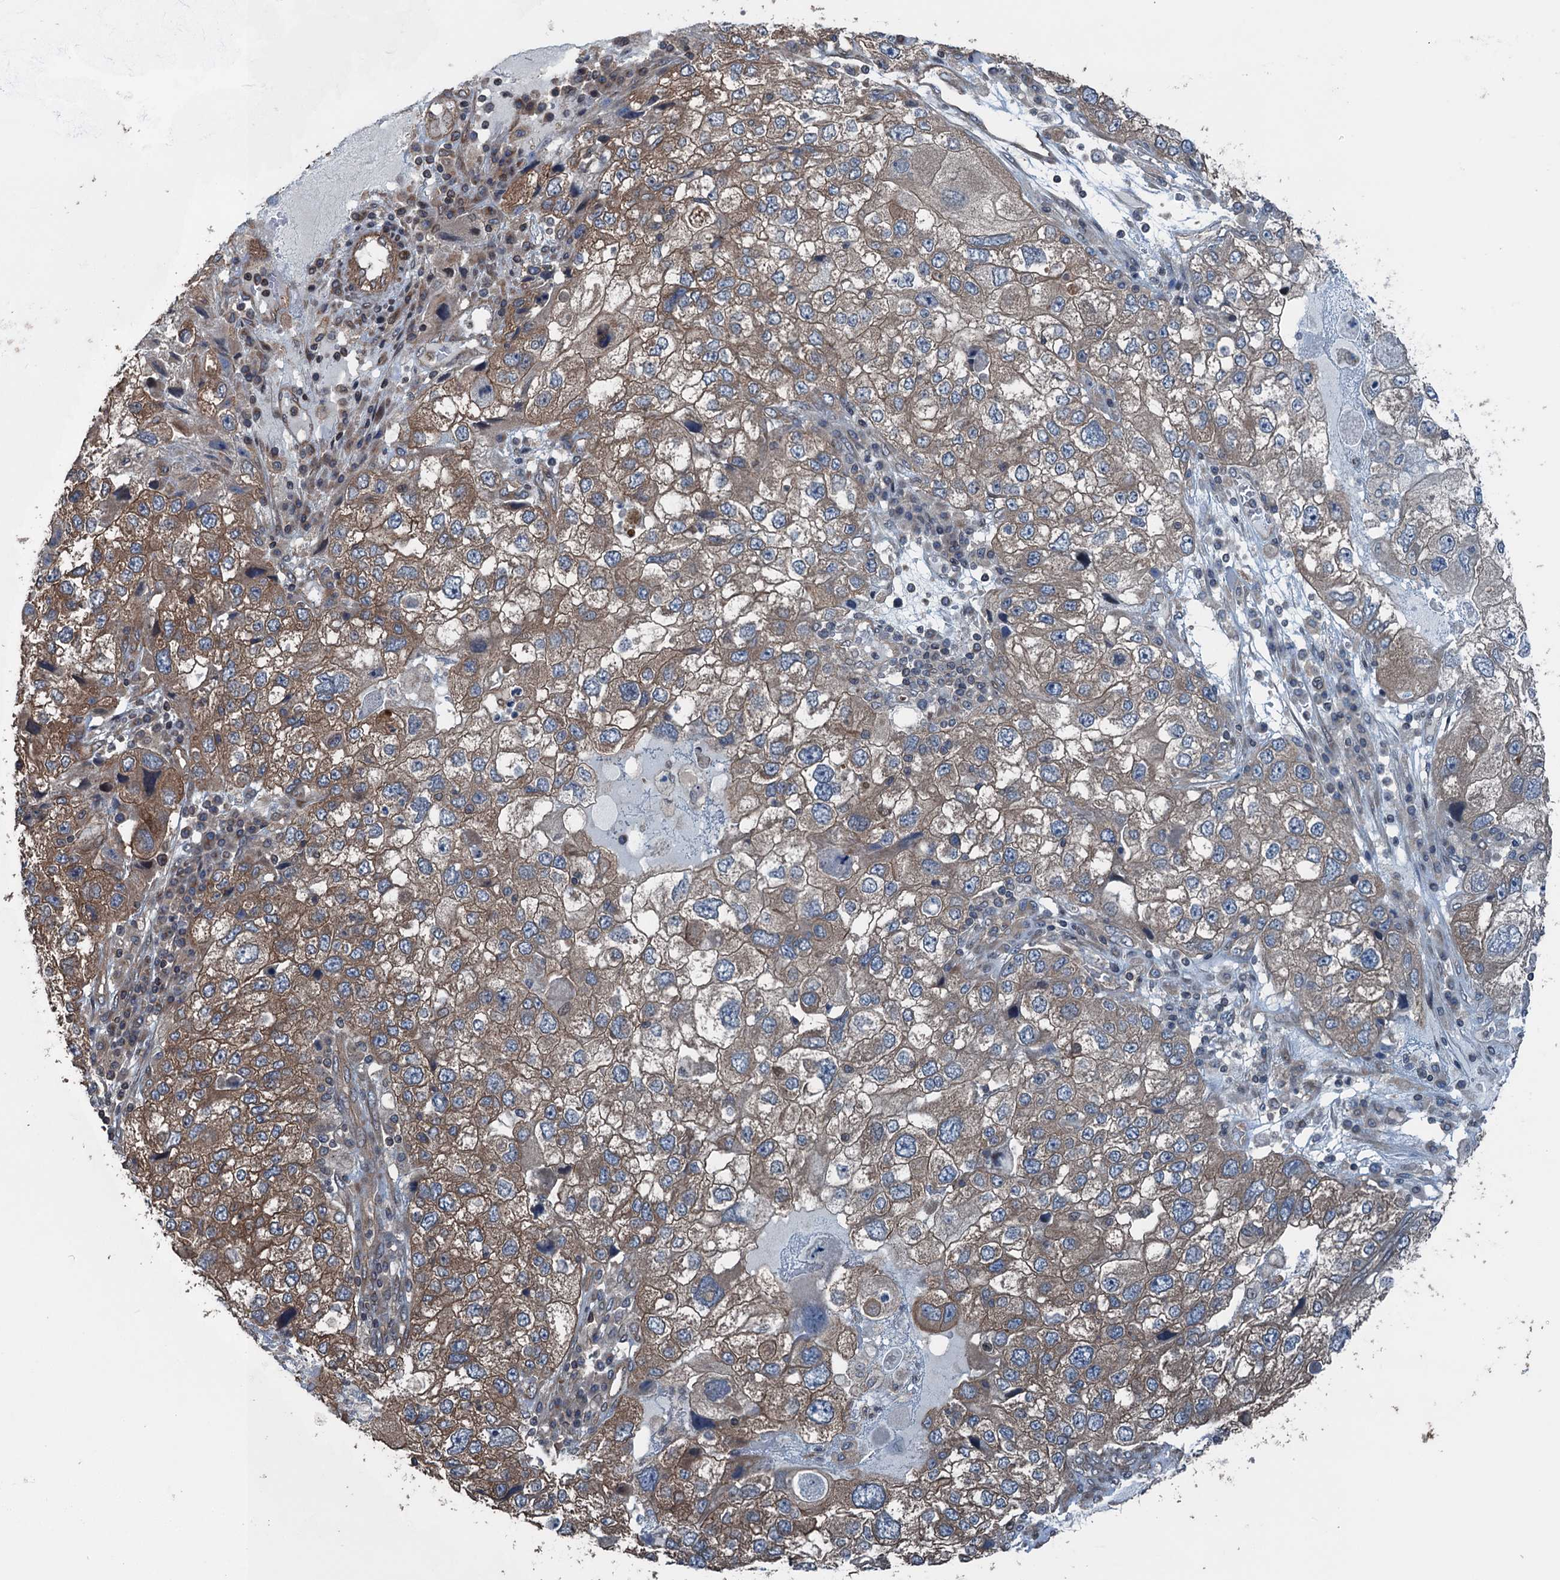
{"staining": {"intensity": "moderate", "quantity": ">75%", "location": "cytoplasmic/membranous"}, "tissue": "endometrial cancer", "cell_type": "Tumor cells", "image_type": "cancer", "snomed": [{"axis": "morphology", "description": "Adenocarcinoma, NOS"}, {"axis": "topography", "description": "Endometrium"}], "caption": "A high-resolution histopathology image shows IHC staining of adenocarcinoma (endometrial), which reveals moderate cytoplasmic/membranous staining in approximately >75% of tumor cells.", "gene": "TRAPPC8", "patient": {"sex": "female", "age": 49}}